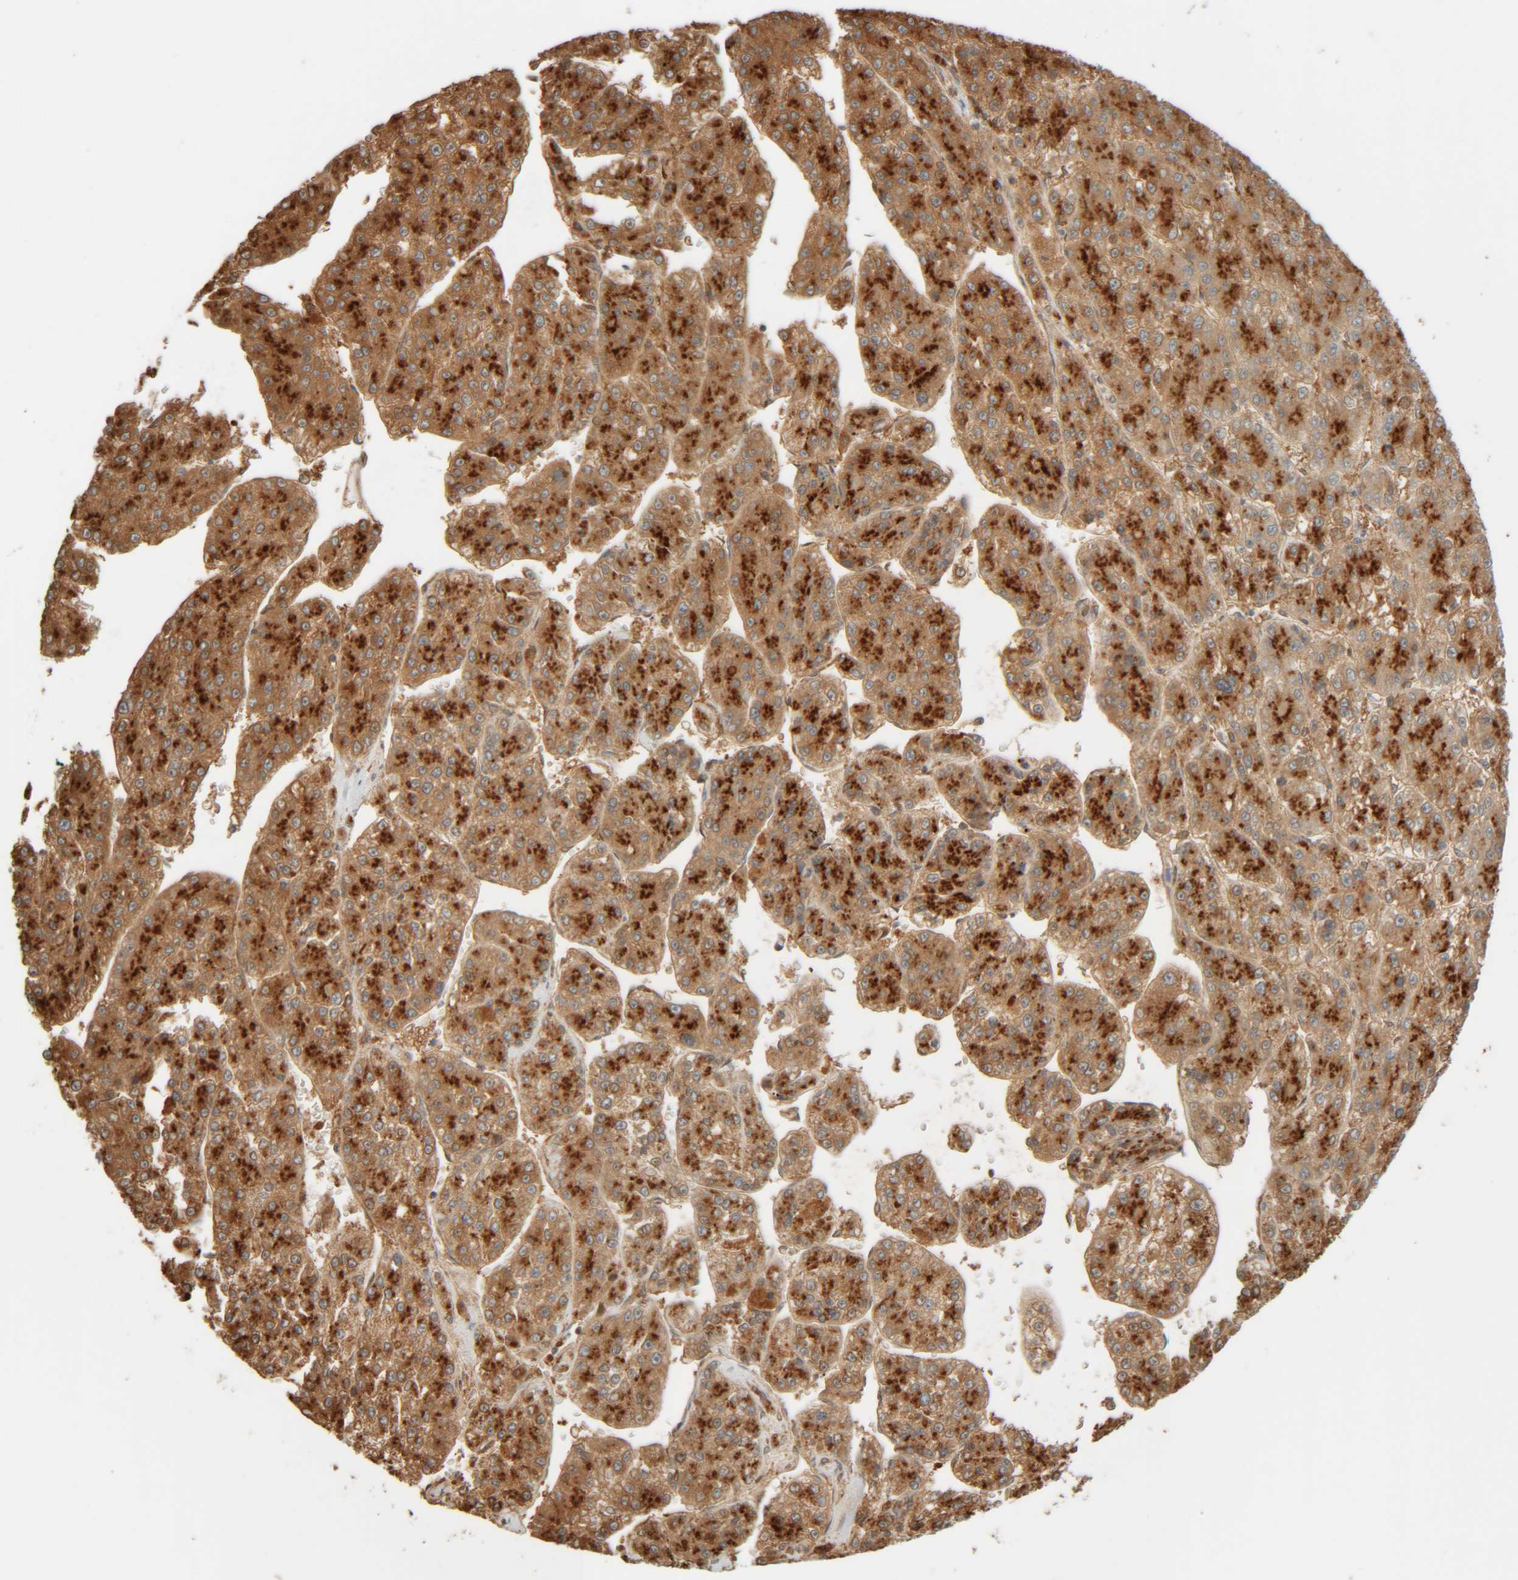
{"staining": {"intensity": "strong", "quantity": ">75%", "location": "cytoplasmic/membranous"}, "tissue": "liver cancer", "cell_type": "Tumor cells", "image_type": "cancer", "snomed": [{"axis": "morphology", "description": "Carcinoma, Hepatocellular, NOS"}, {"axis": "topography", "description": "Liver"}], "caption": "The photomicrograph demonstrates staining of liver cancer, revealing strong cytoplasmic/membranous protein positivity (brown color) within tumor cells.", "gene": "TMEM192", "patient": {"sex": "female", "age": 73}}